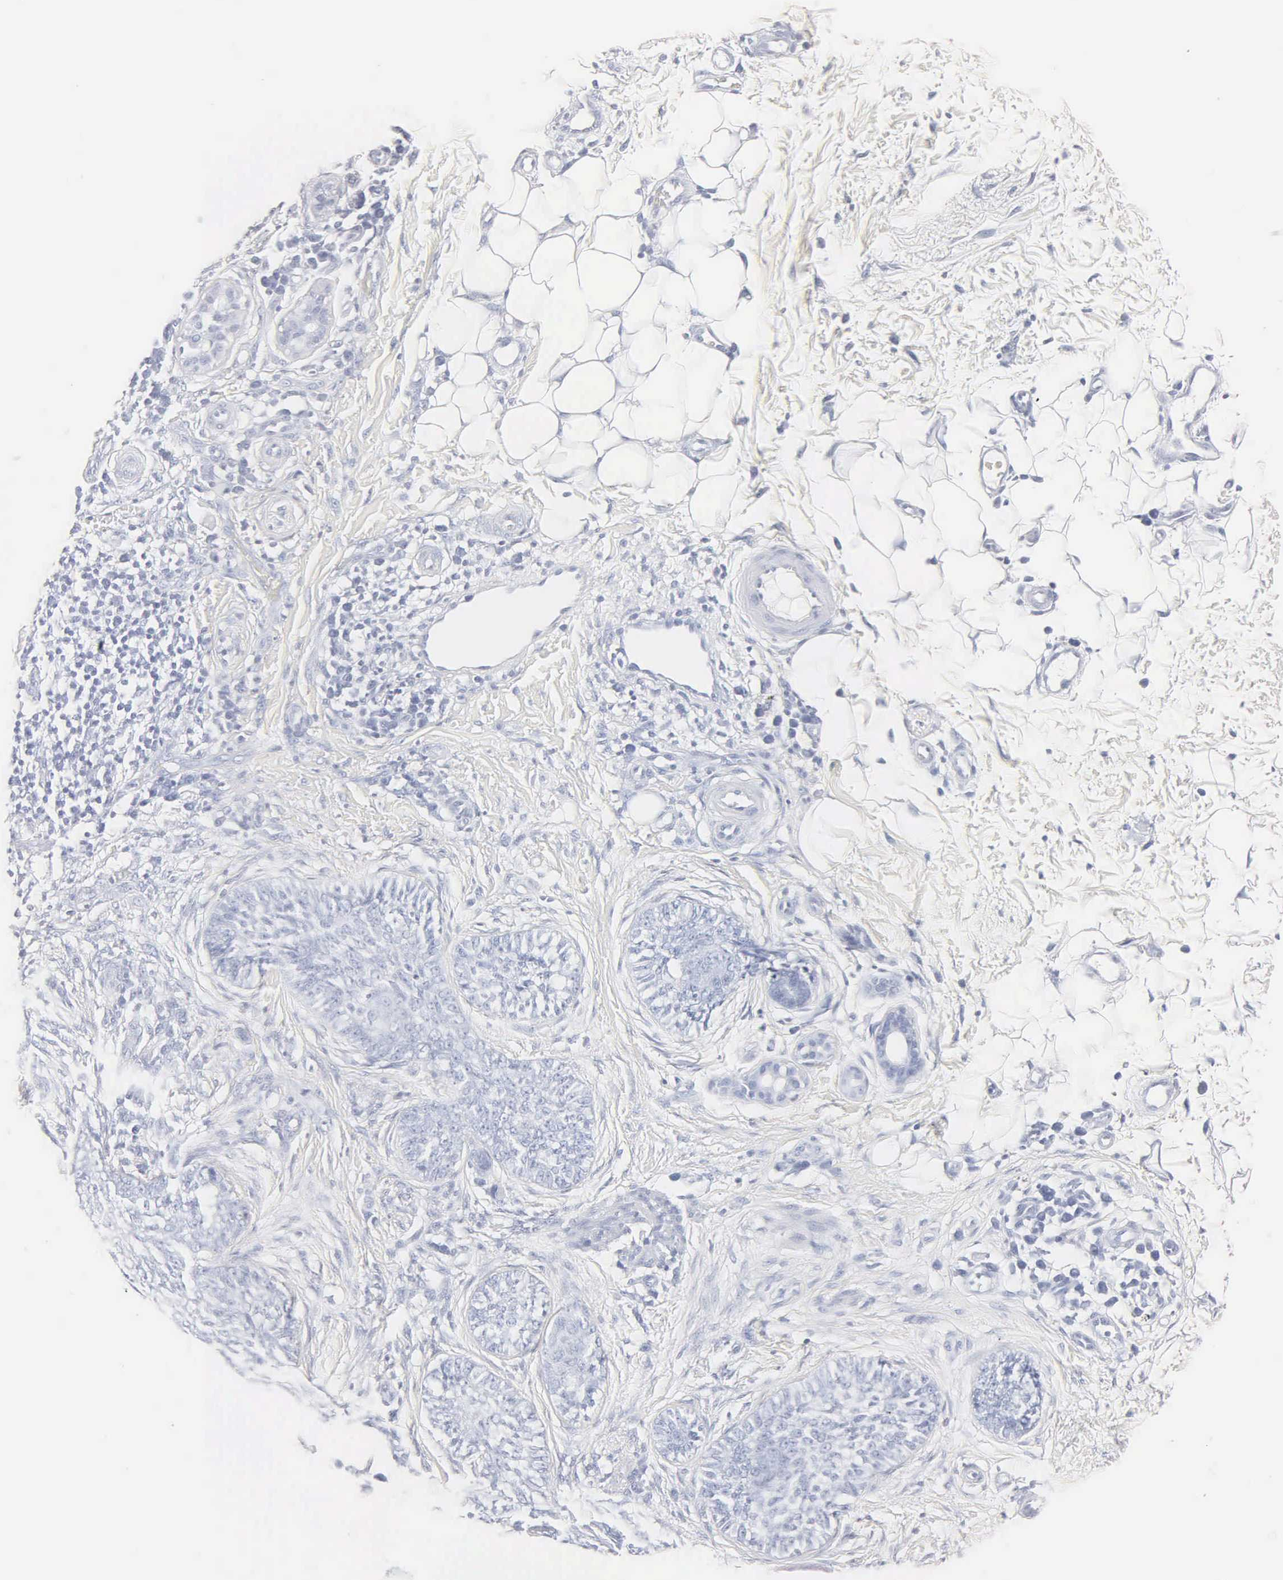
{"staining": {"intensity": "negative", "quantity": "none", "location": "none"}, "tissue": "skin cancer", "cell_type": "Tumor cells", "image_type": "cancer", "snomed": [{"axis": "morphology", "description": "Basal cell carcinoma"}, {"axis": "topography", "description": "Skin"}], "caption": "Micrograph shows no protein expression in tumor cells of skin cancer tissue.", "gene": "MB", "patient": {"sex": "male", "age": 89}}